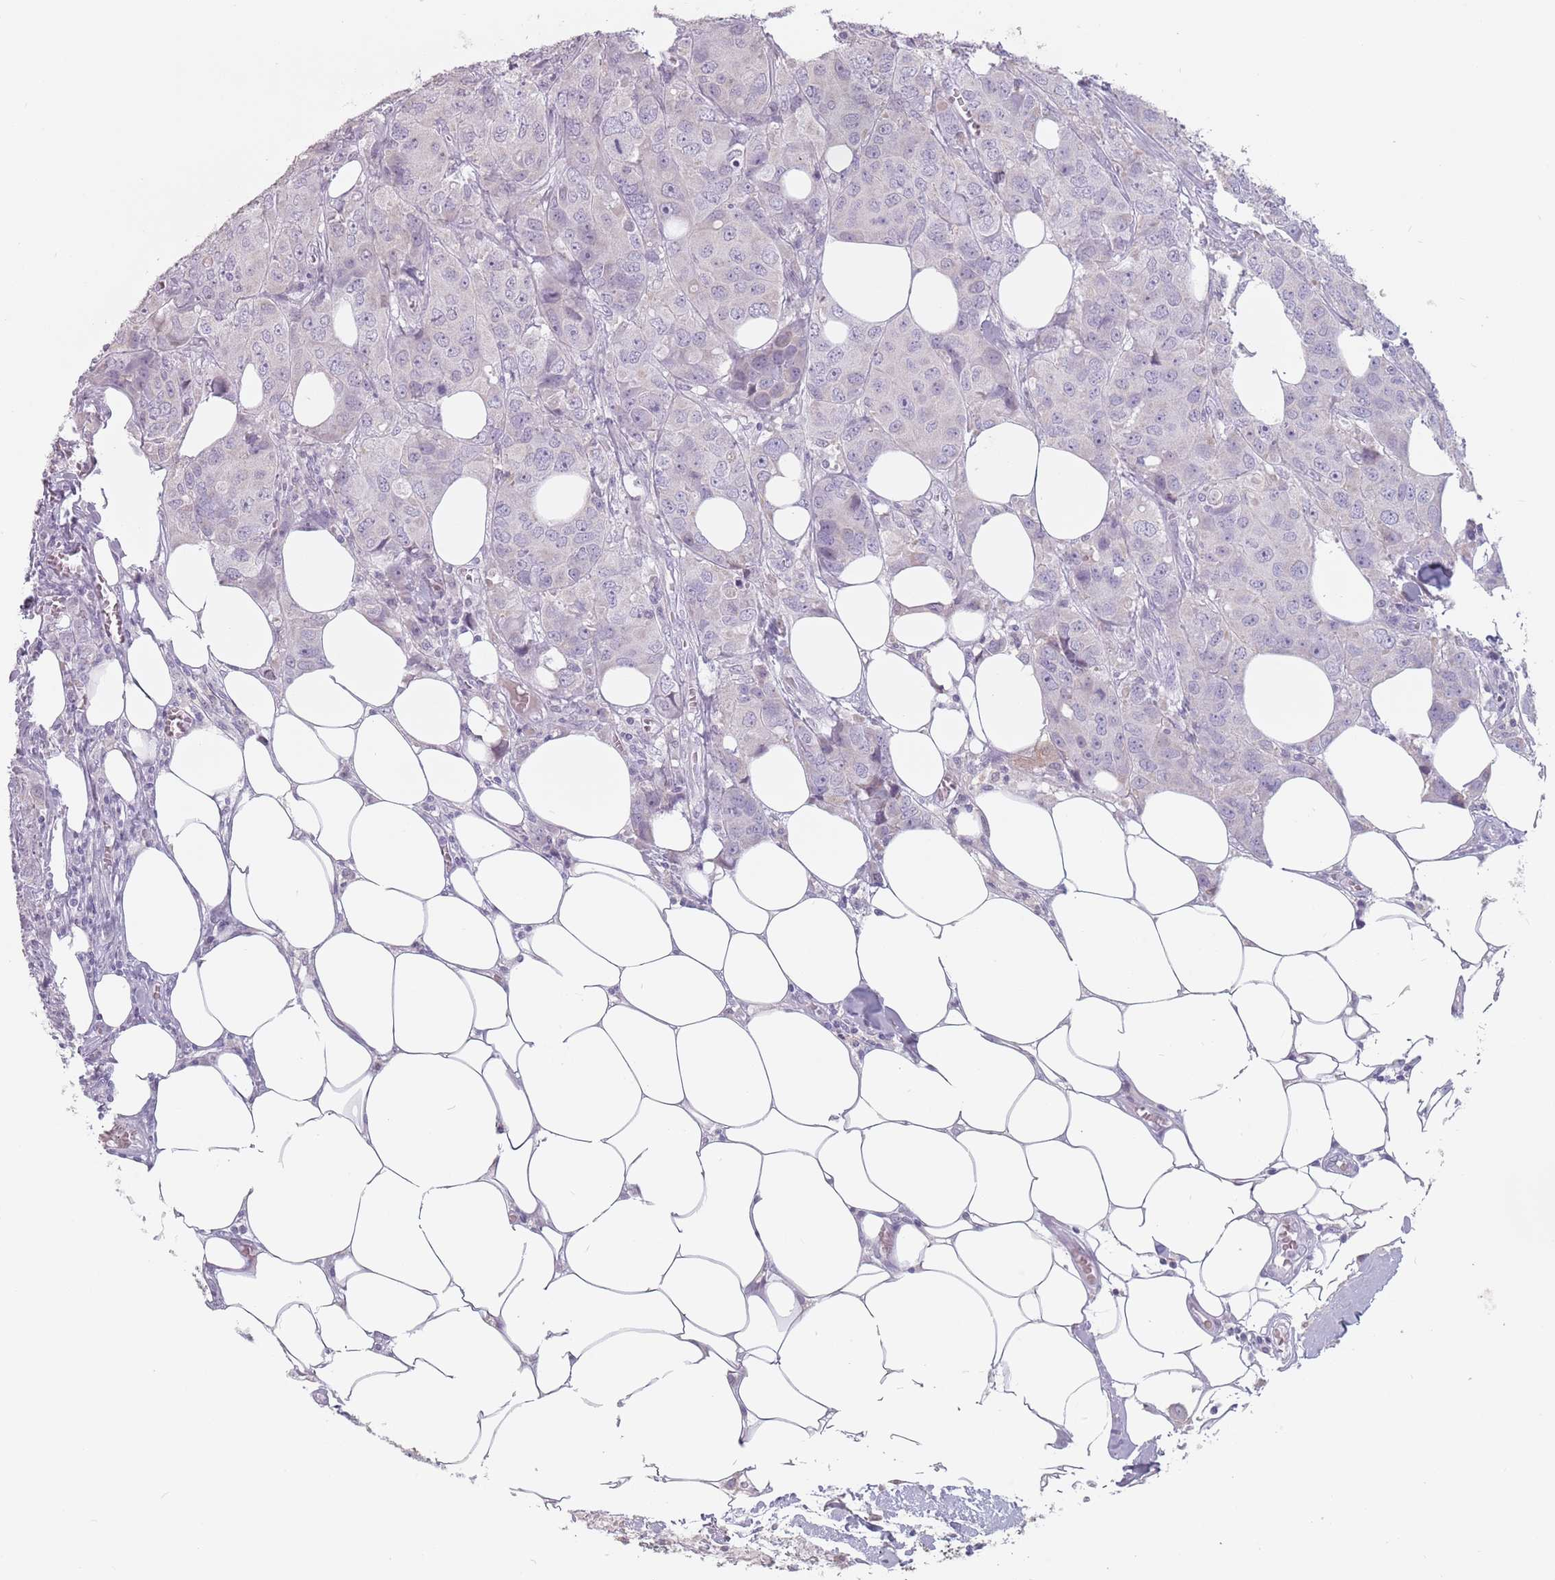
{"staining": {"intensity": "negative", "quantity": "none", "location": "none"}, "tissue": "breast cancer", "cell_type": "Tumor cells", "image_type": "cancer", "snomed": [{"axis": "morphology", "description": "Duct carcinoma"}, {"axis": "topography", "description": "Breast"}], "caption": "The IHC histopathology image has no significant expression in tumor cells of breast cancer (infiltrating ductal carcinoma) tissue. (DAB (3,3'-diaminobenzidine) immunohistochemistry with hematoxylin counter stain).", "gene": "CEP19", "patient": {"sex": "female", "age": 43}}